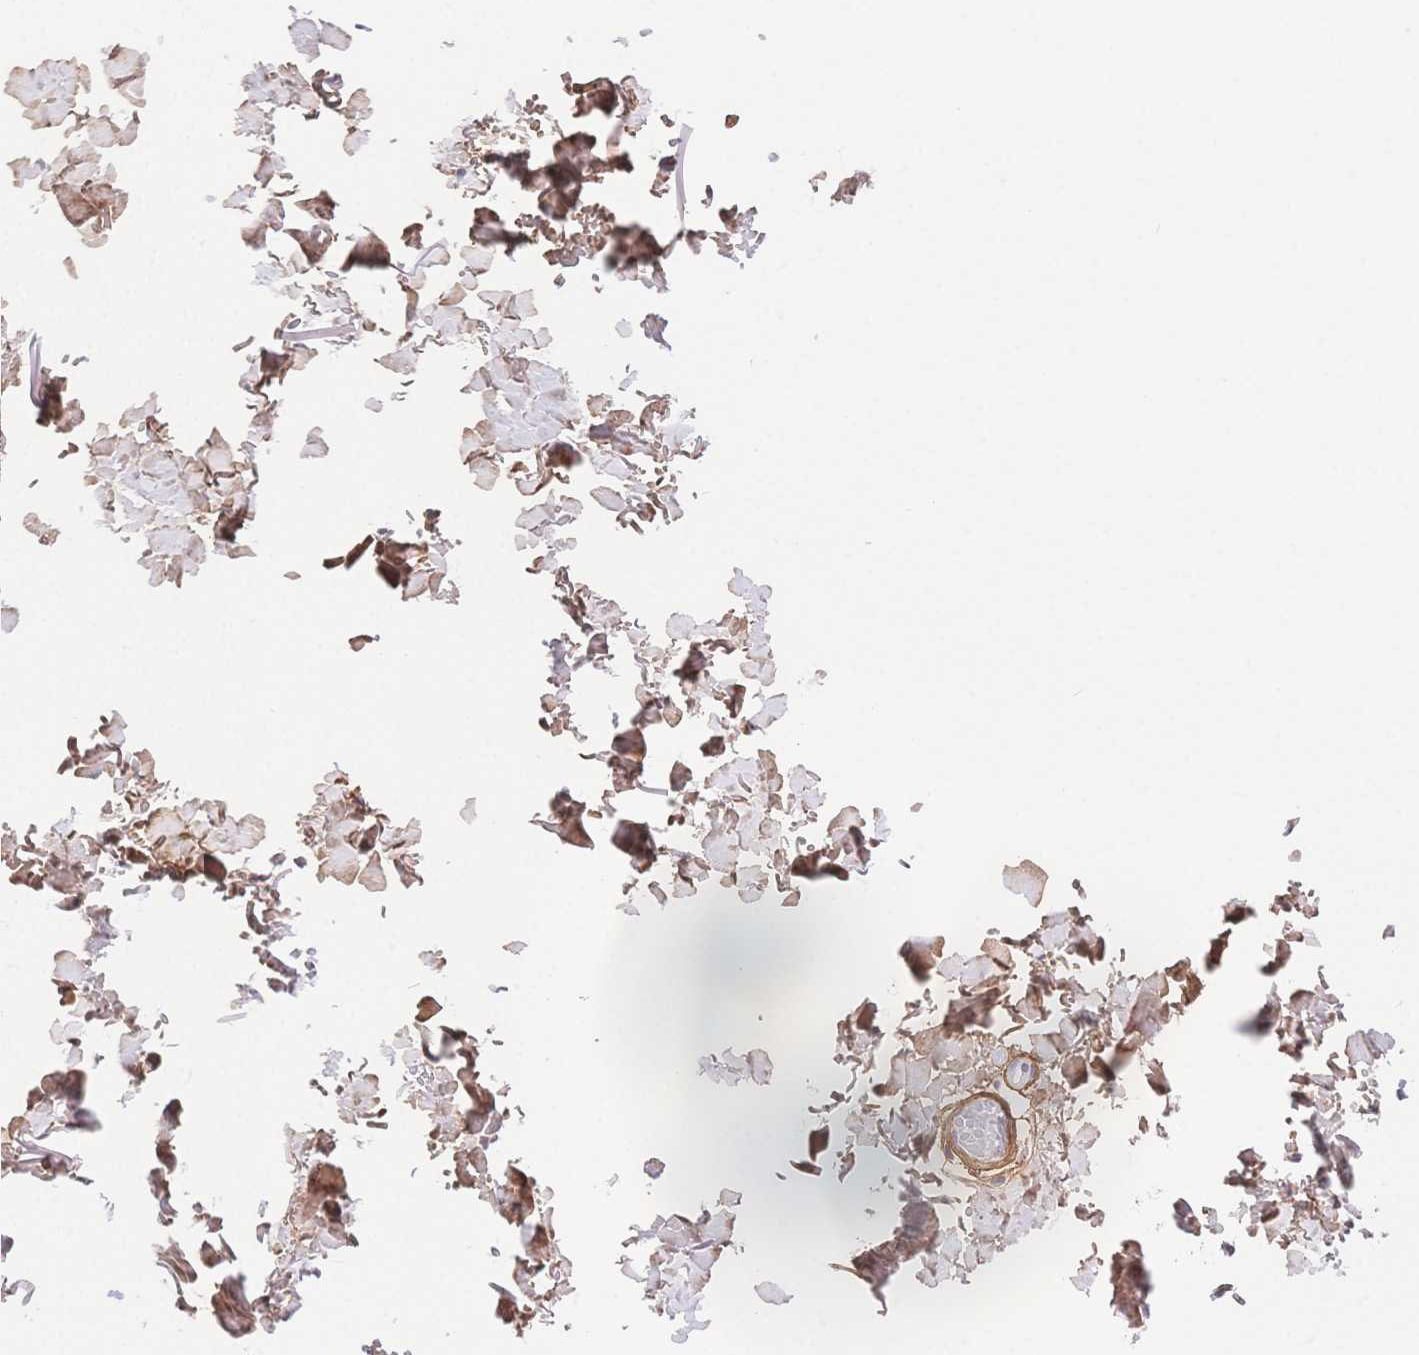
{"staining": {"intensity": "weak", "quantity": "<25%", "location": "nuclear"}, "tissue": "nasopharynx", "cell_type": "Respiratory epithelial cells", "image_type": "normal", "snomed": [{"axis": "morphology", "description": "Normal tissue, NOS"}, {"axis": "topography", "description": "Nasopharynx"}], "caption": "A micrograph of nasopharynx stained for a protein shows no brown staining in respiratory epithelial cells. (Brightfield microscopy of DAB IHC at high magnification).", "gene": "PDZD2", "patient": {"sex": "male", "age": 68}}